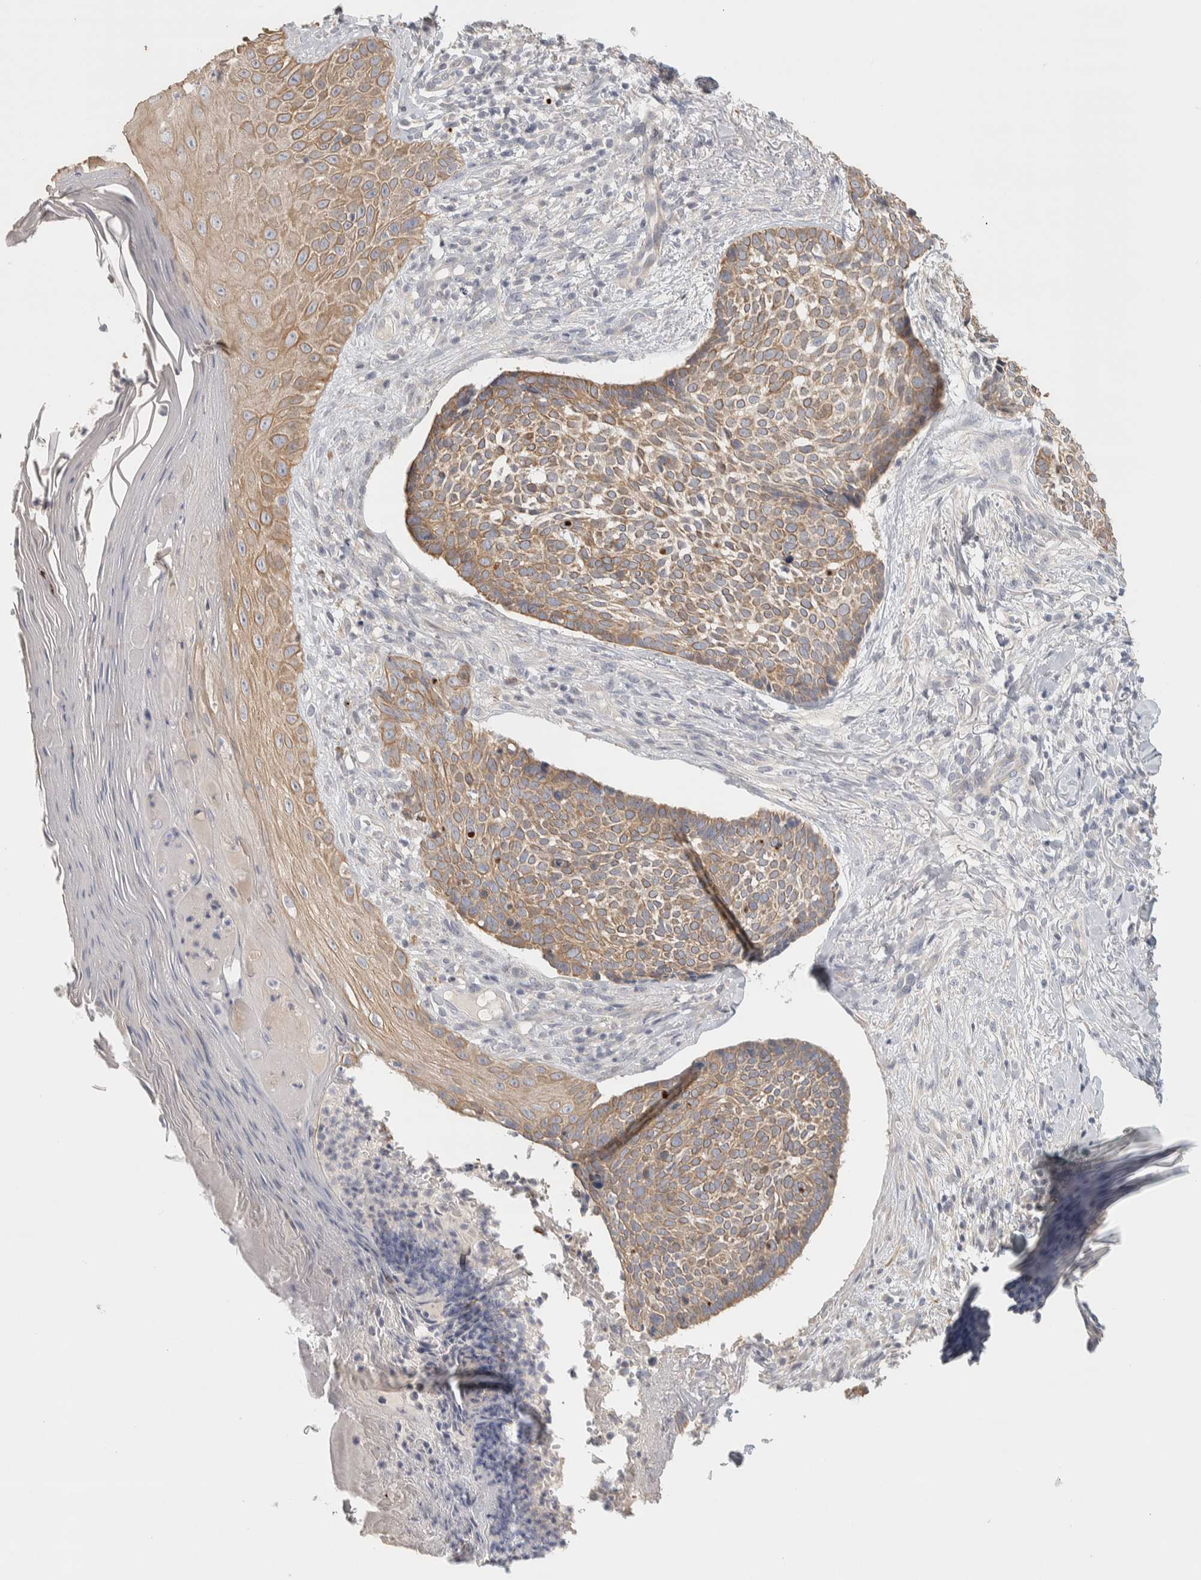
{"staining": {"intensity": "moderate", "quantity": ">75%", "location": "cytoplasmic/membranous"}, "tissue": "skin cancer", "cell_type": "Tumor cells", "image_type": "cancer", "snomed": [{"axis": "morphology", "description": "Normal tissue, NOS"}, {"axis": "morphology", "description": "Basal cell carcinoma"}, {"axis": "topography", "description": "Skin"}], "caption": "Protein staining exhibits moderate cytoplasmic/membranous staining in about >75% of tumor cells in skin cancer.", "gene": "DCXR", "patient": {"sex": "male", "age": 67}}